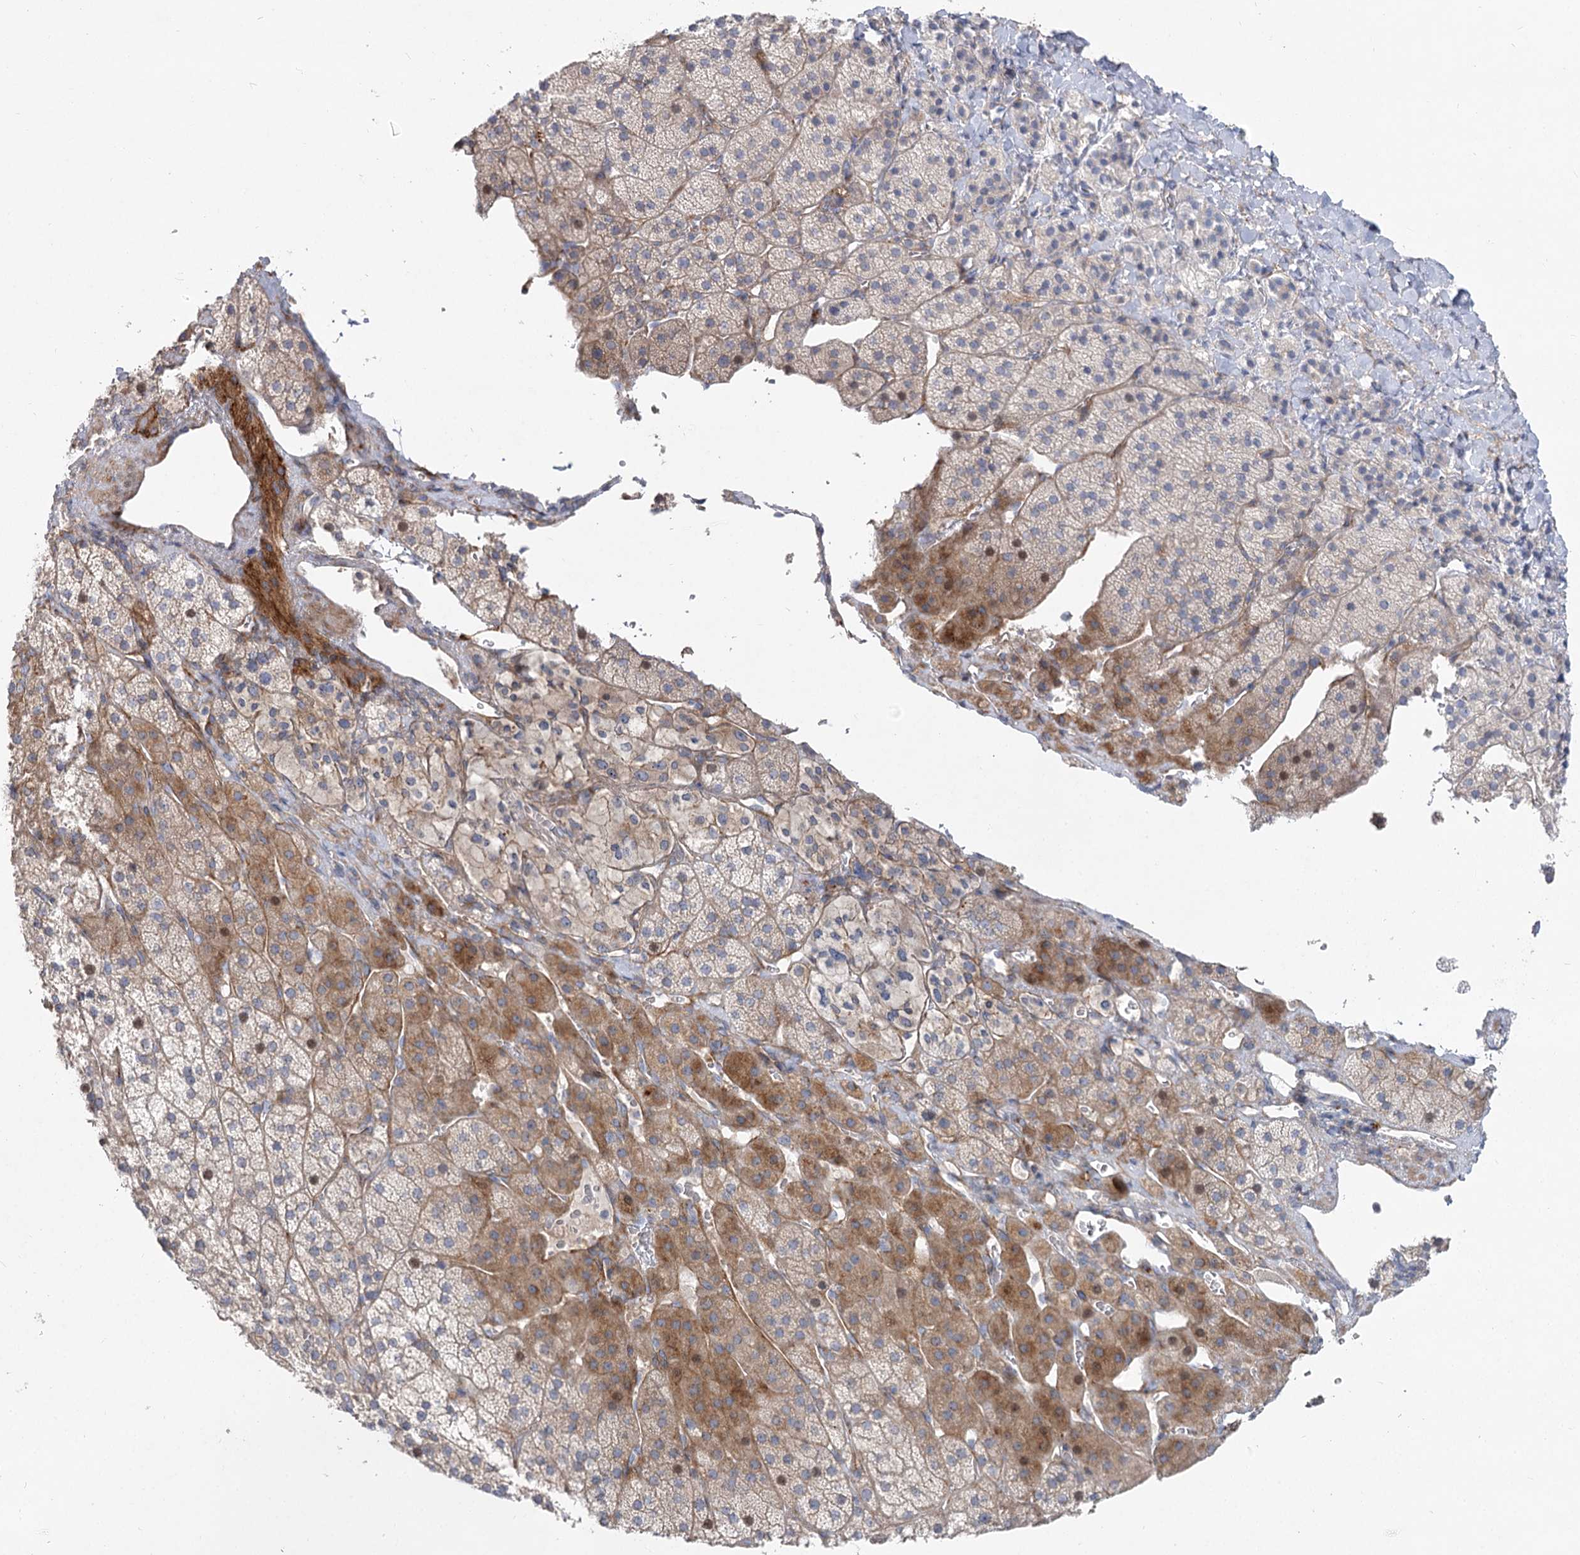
{"staining": {"intensity": "moderate", "quantity": "<25%", "location": "cytoplasmic/membranous"}, "tissue": "adrenal gland", "cell_type": "Glandular cells", "image_type": "normal", "snomed": [{"axis": "morphology", "description": "Normal tissue, NOS"}, {"axis": "topography", "description": "Adrenal gland"}], "caption": "Normal adrenal gland was stained to show a protein in brown. There is low levels of moderate cytoplasmic/membranous expression in approximately <25% of glandular cells. (Brightfield microscopy of DAB IHC at high magnification).", "gene": "SH3BP5L", "patient": {"sex": "female", "age": 44}}